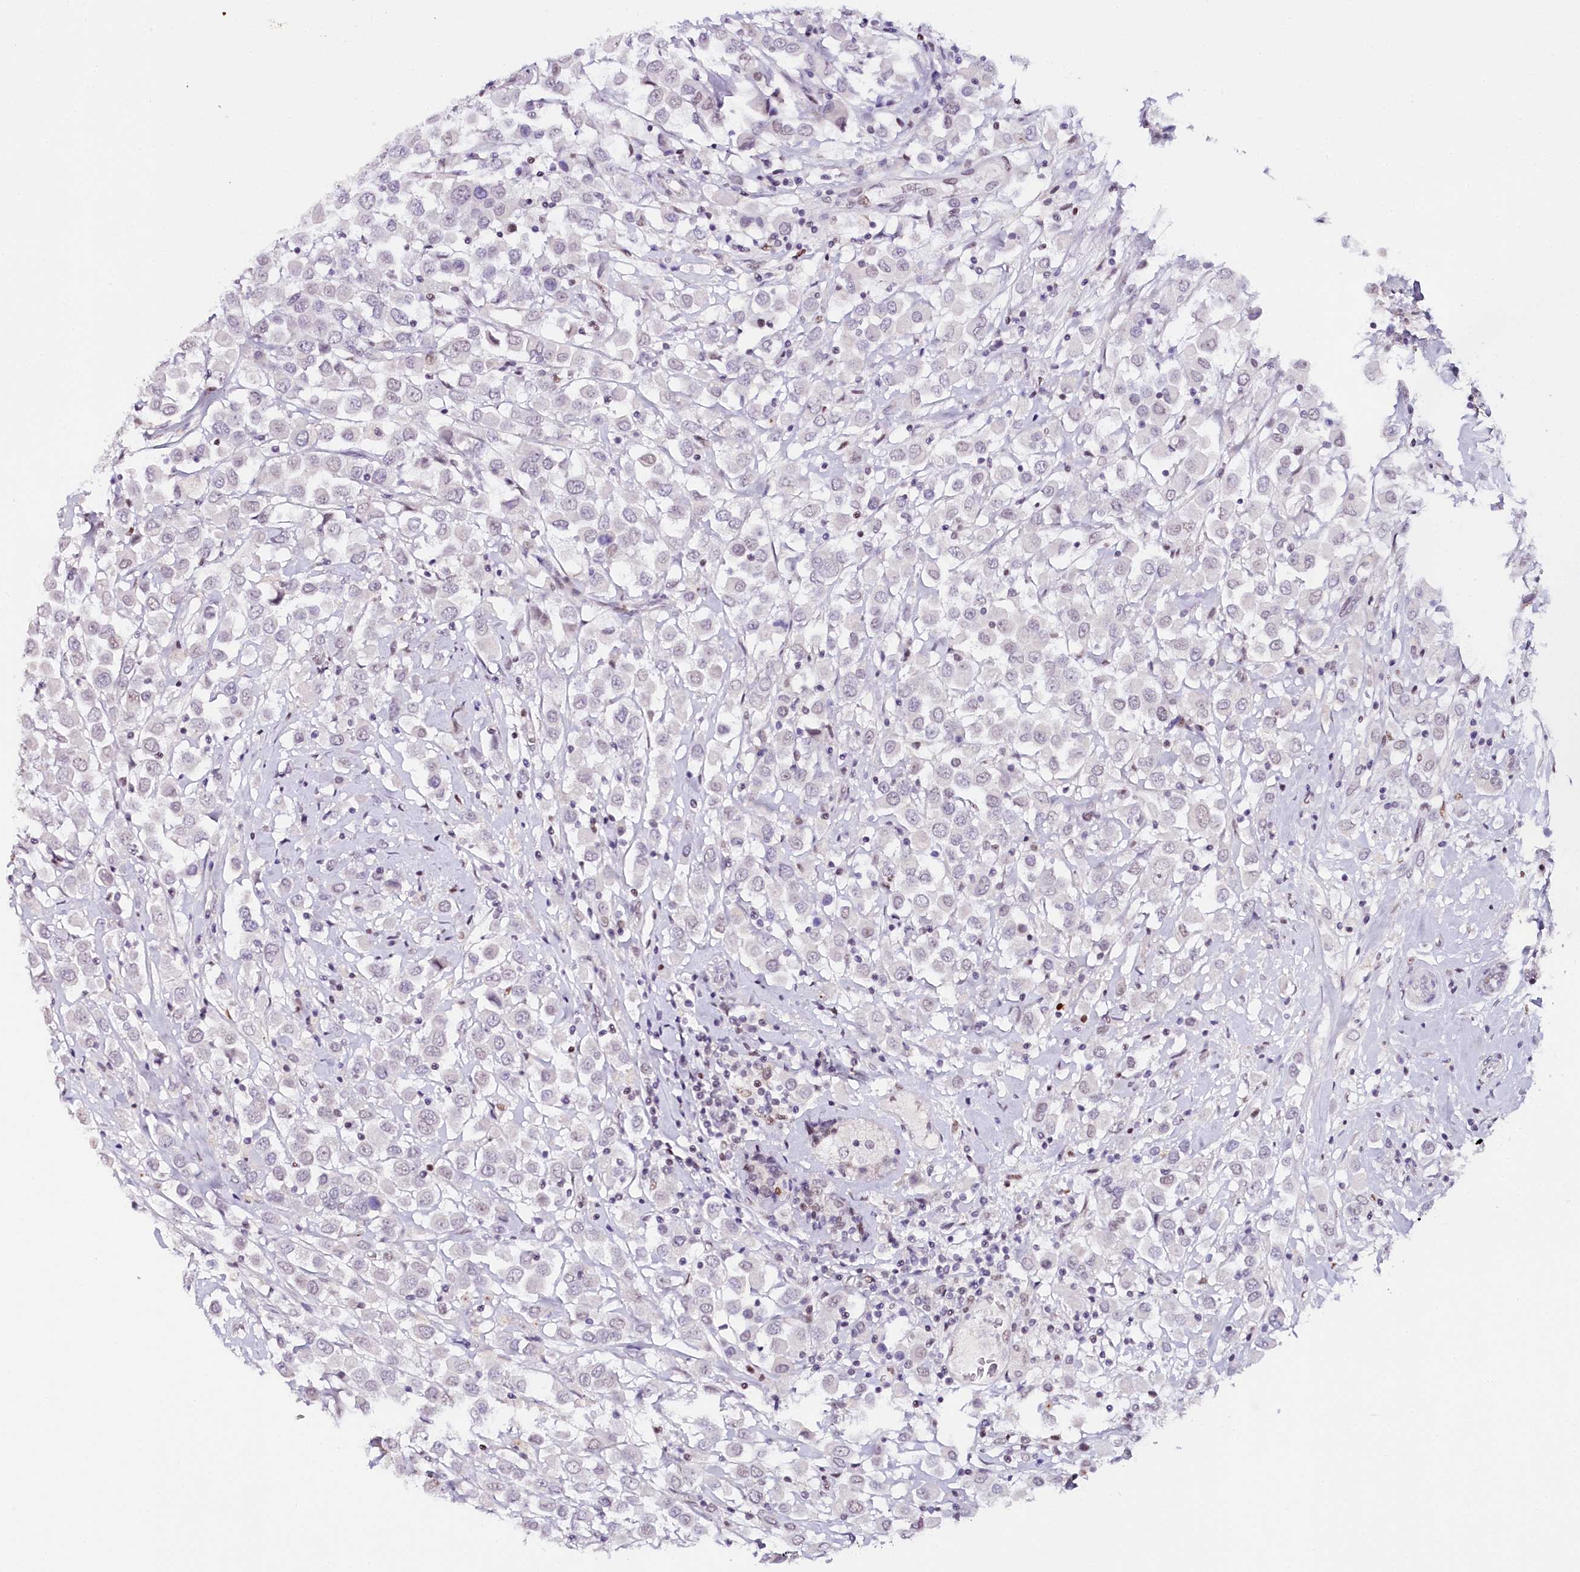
{"staining": {"intensity": "negative", "quantity": "none", "location": "none"}, "tissue": "breast cancer", "cell_type": "Tumor cells", "image_type": "cancer", "snomed": [{"axis": "morphology", "description": "Duct carcinoma"}, {"axis": "topography", "description": "Breast"}], "caption": "A high-resolution histopathology image shows IHC staining of breast cancer, which reveals no significant positivity in tumor cells. Nuclei are stained in blue.", "gene": "TP53", "patient": {"sex": "female", "age": 61}}